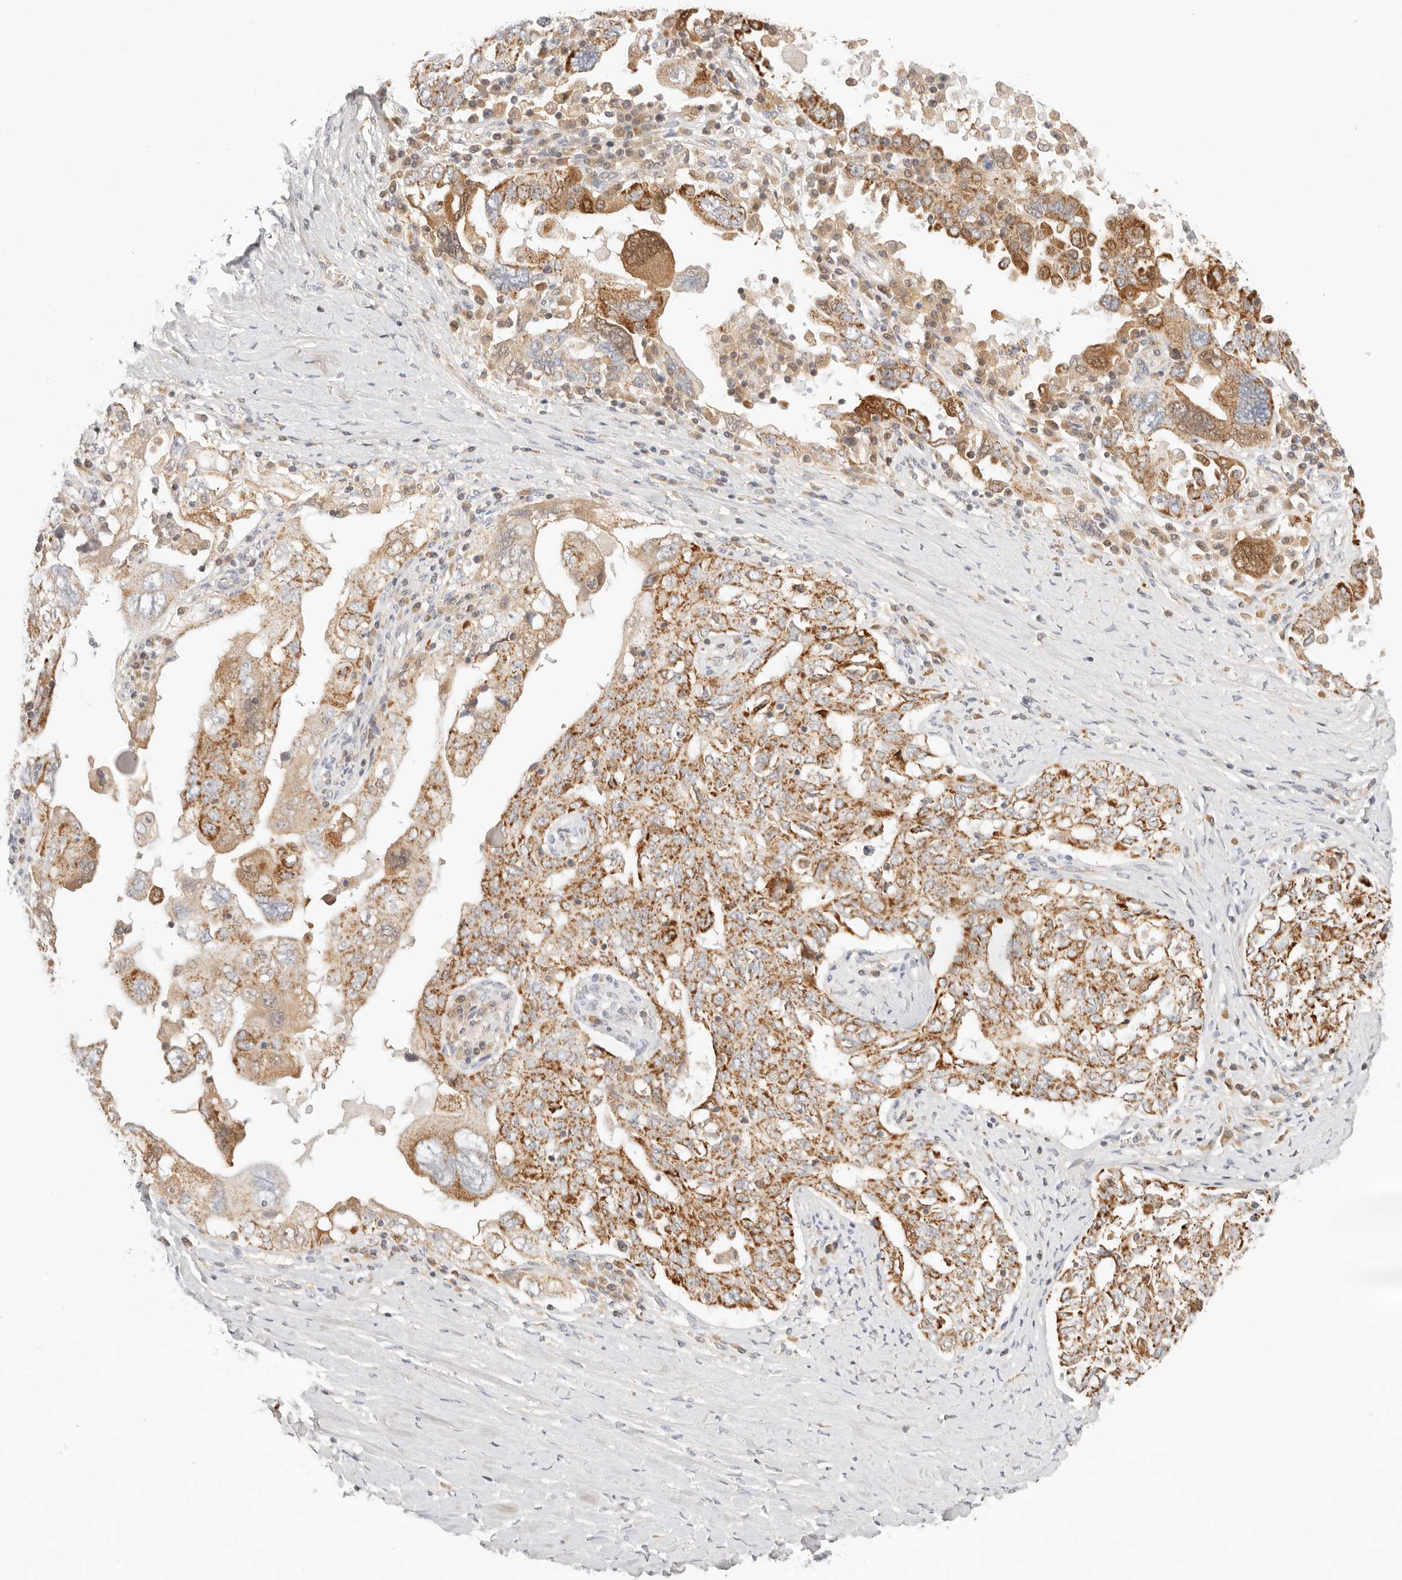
{"staining": {"intensity": "moderate", "quantity": ">75%", "location": "cytoplasmic/membranous"}, "tissue": "ovarian cancer", "cell_type": "Tumor cells", "image_type": "cancer", "snomed": [{"axis": "morphology", "description": "Carcinoma, endometroid"}, {"axis": "topography", "description": "Ovary"}], "caption": "Ovarian cancer stained for a protein (brown) demonstrates moderate cytoplasmic/membranous positive positivity in about >75% of tumor cells.", "gene": "COA6", "patient": {"sex": "female", "age": 62}}